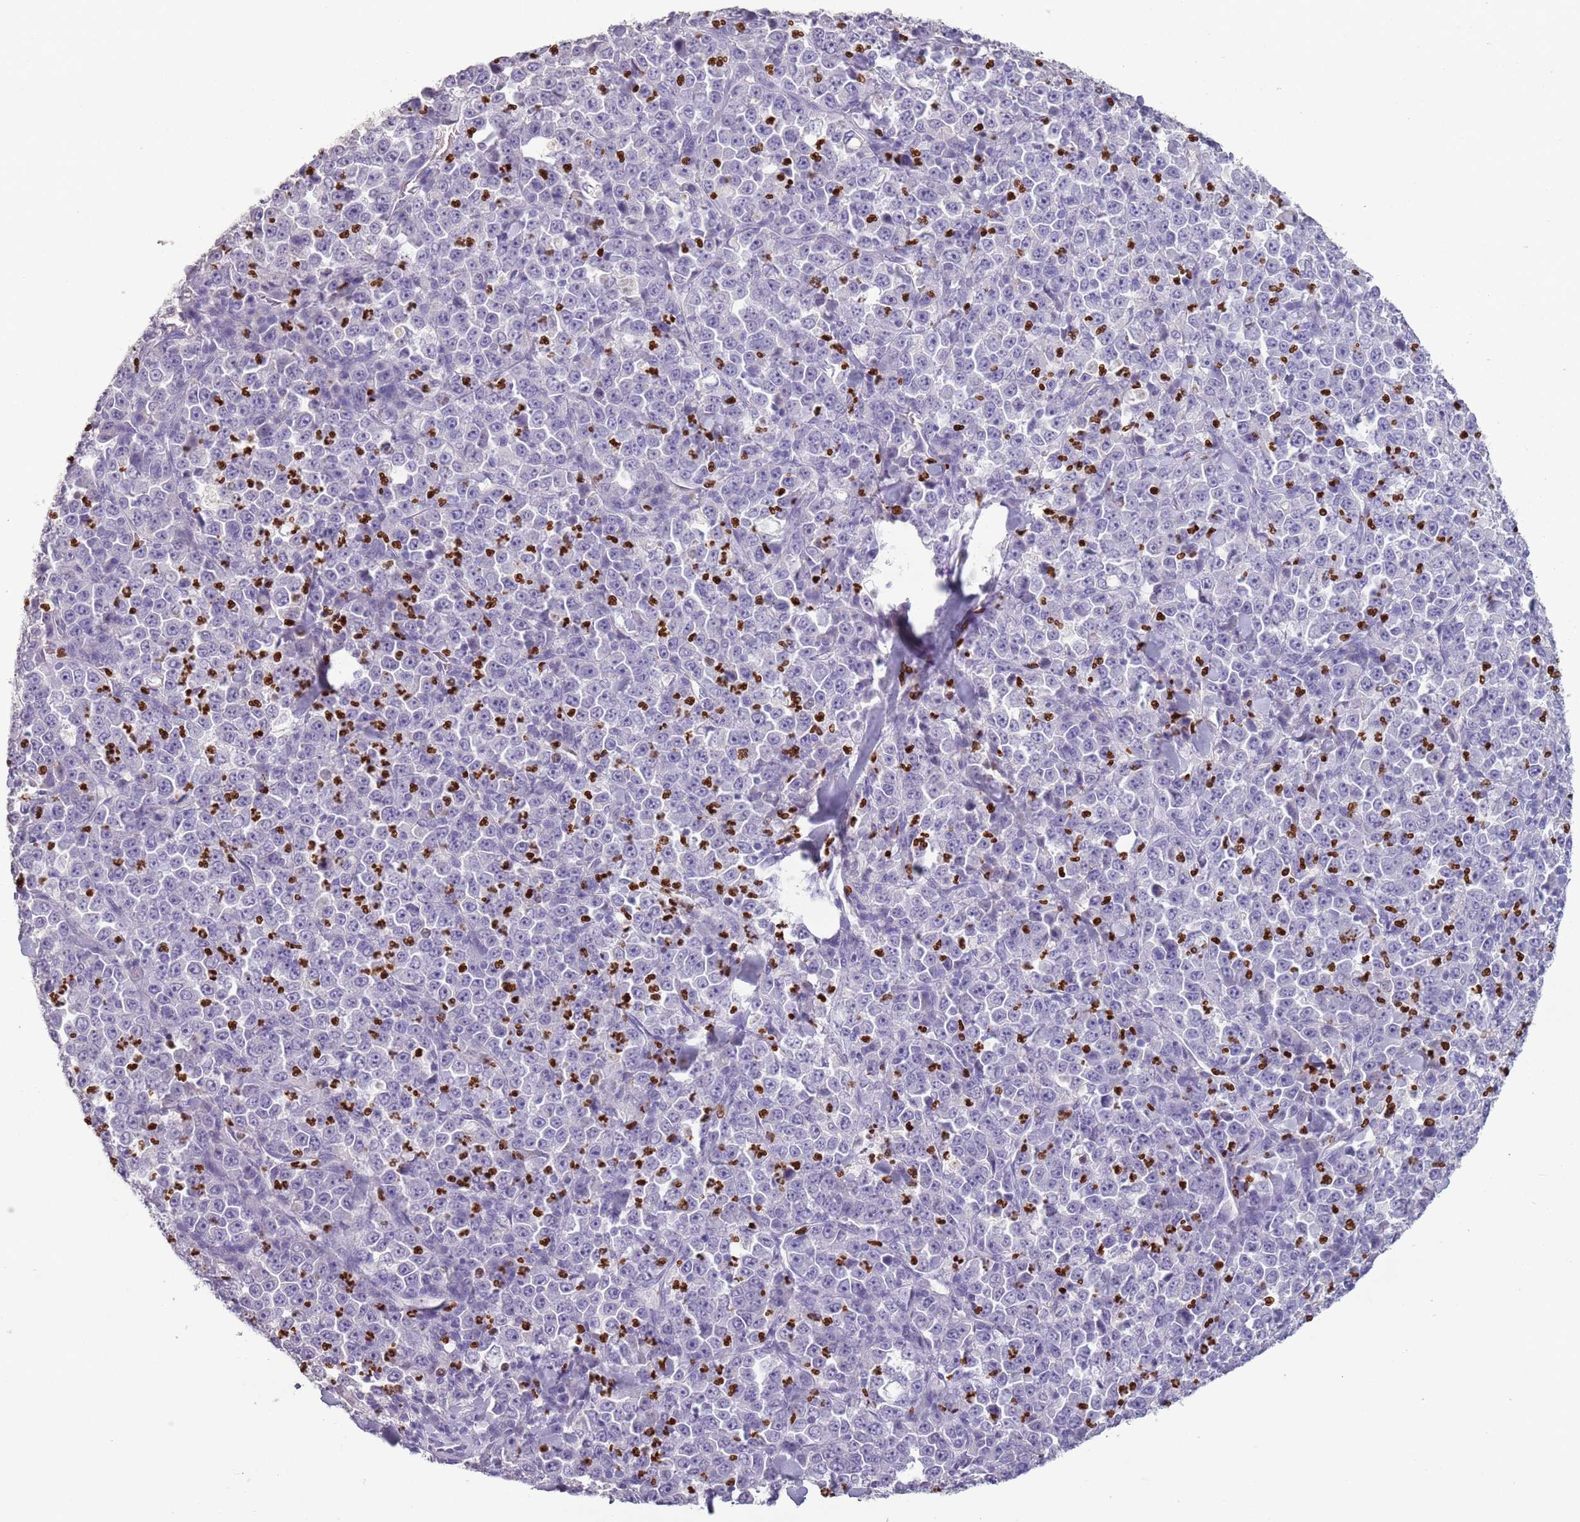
{"staining": {"intensity": "negative", "quantity": "none", "location": "none"}, "tissue": "stomach cancer", "cell_type": "Tumor cells", "image_type": "cancer", "snomed": [{"axis": "morphology", "description": "Normal tissue, NOS"}, {"axis": "morphology", "description": "Adenocarcinoma, NOS"}, {"axis": "topography", "description": "Stomach, upper"}, {"axis": "topography", "description": "Stomach"}], "caption": "Tumor cells are negative for protein expression in human stomach cancer.", "gene": "CELF6", "patient": {"sex": "male", "age": 59}}